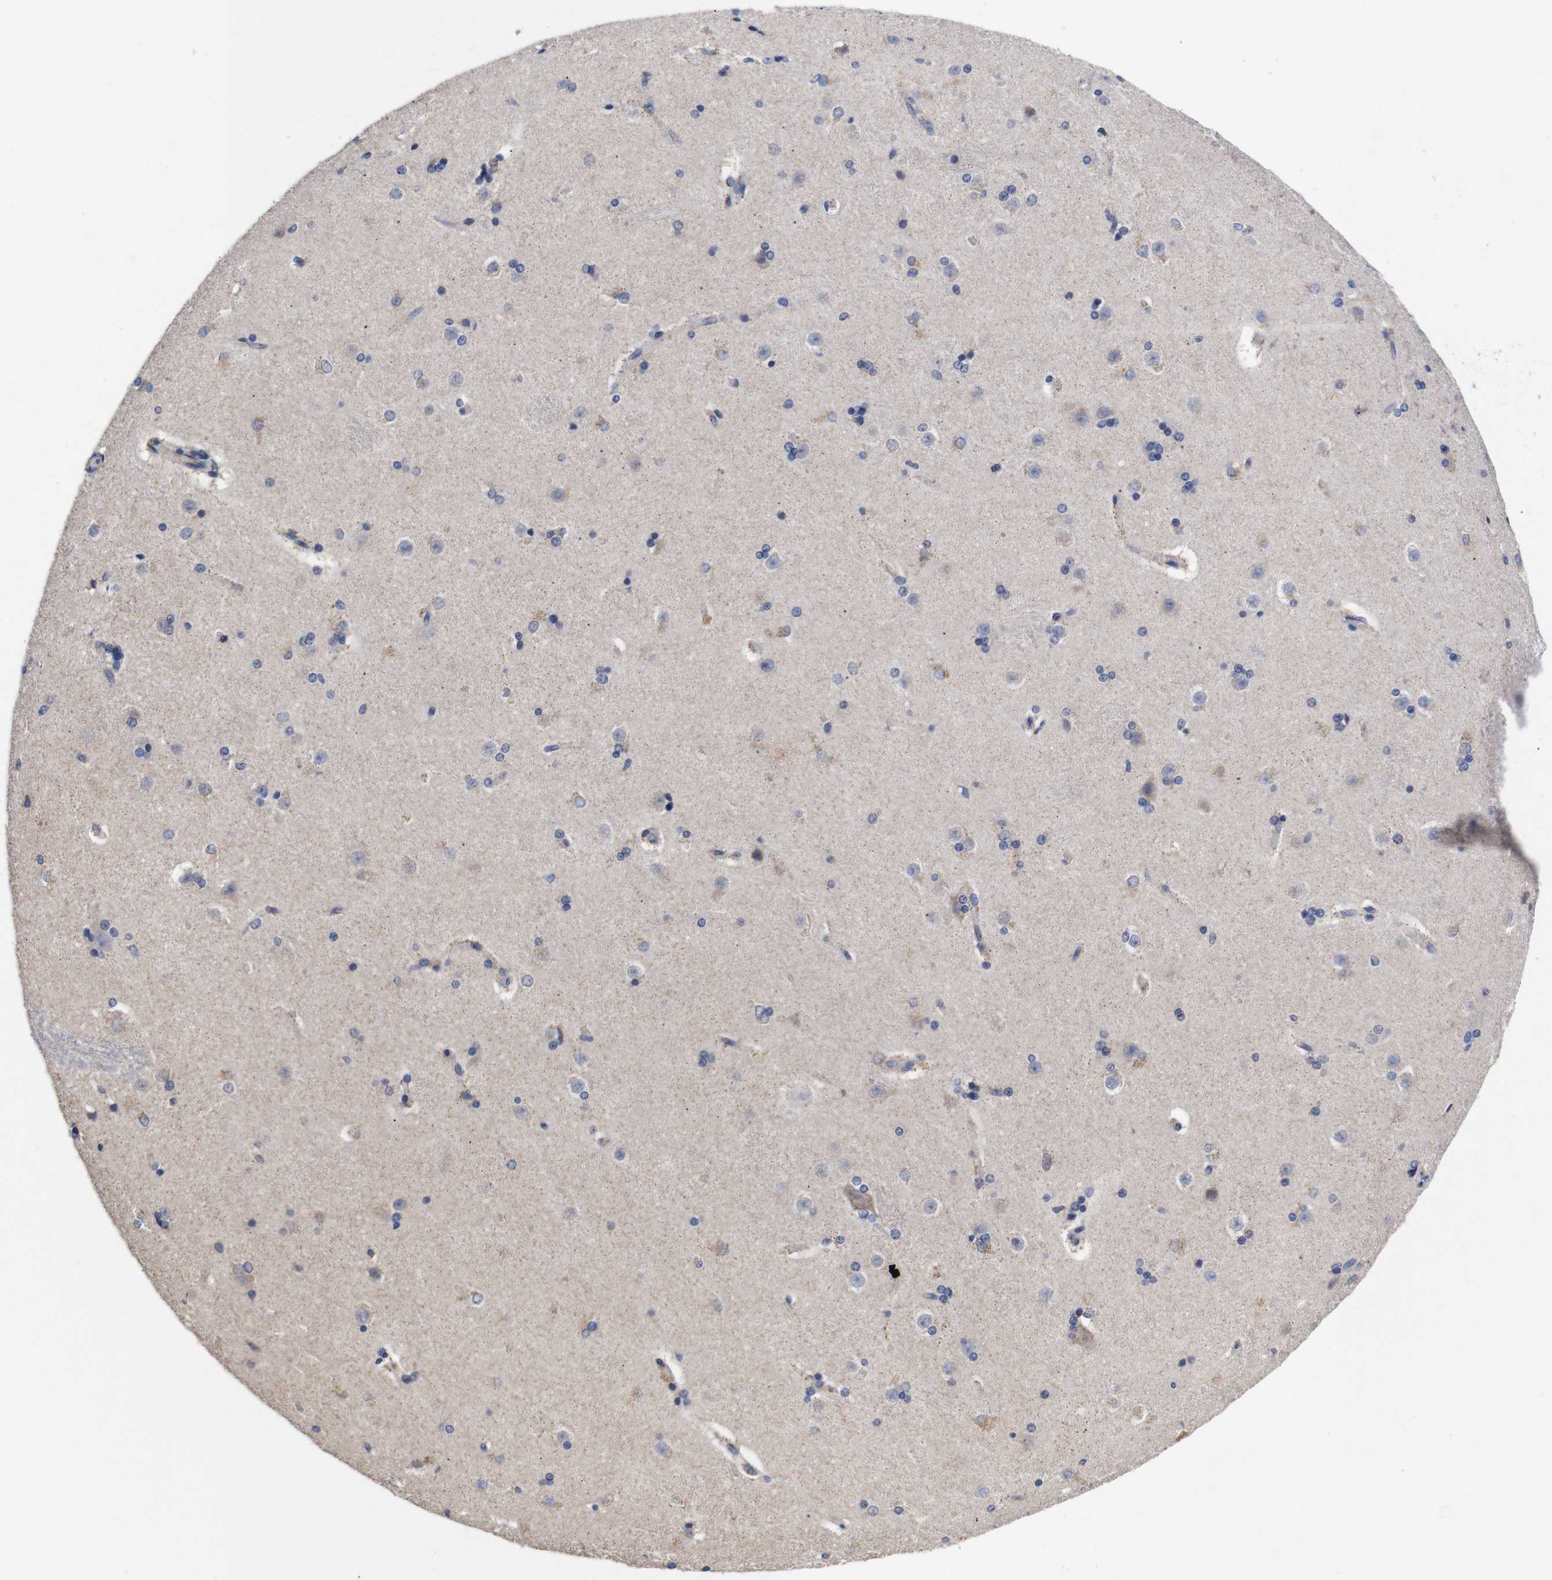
{"staining": {"intensity": "negative", "quantity": "none", "location": "none"}, "tissue": "caudate", "cell_type": "Glial cells", "image_type": "normal", "snomed": [{"axis": "morphology", "description": "Normal tissue, NOS"}, {"axis": "topography", "description": "Lateral ventricle wall"}], "caption": "Immunohistochemistry (IHC) photomicrograph of unremarkable caudate: caudate stained with DAB (3,3'-diaminobenzidine) shows no significant protein positivity in glial cells.", "gene": "OPN3", "patient": {"sex": "female", "age": 19}}